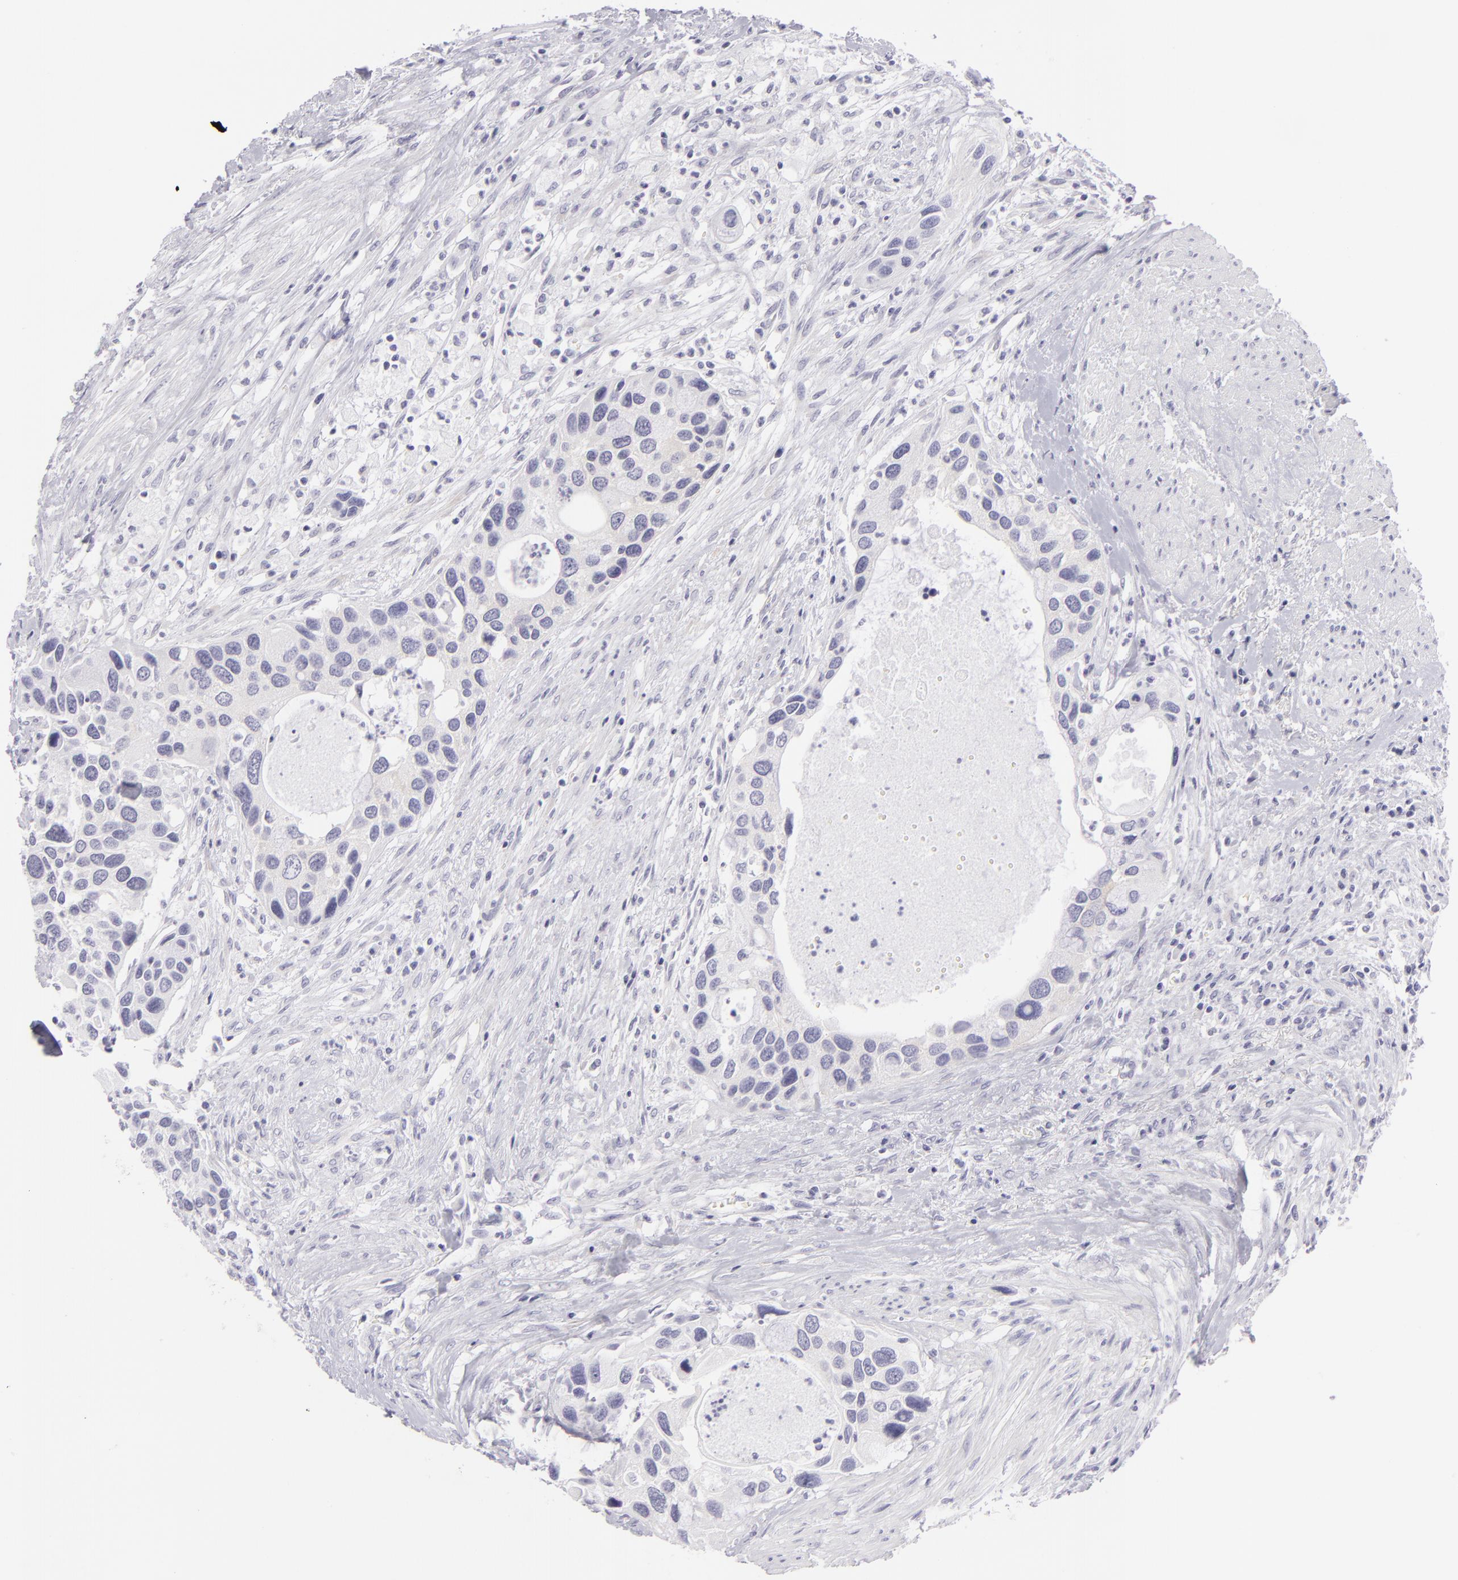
{"staining": {"intensity": "negative", "quantity": "none", "location": "none"}, "tissue": "urothelial cancer", "cell_type": "Tumor cells", "image_type": "cancer", "snomed": [{"axis": "morphology", "description": "Urothelial carcinoma, High grade"}, {"axis": "topography", "description": "Urinary bladder"}], "caption": "This is an immunohistochemistry photomicrograph of human urothelial cancer. There is no expression in tumor cells.", "gene": "DLG4", "patient": {"sex": "male", "age": 66}}